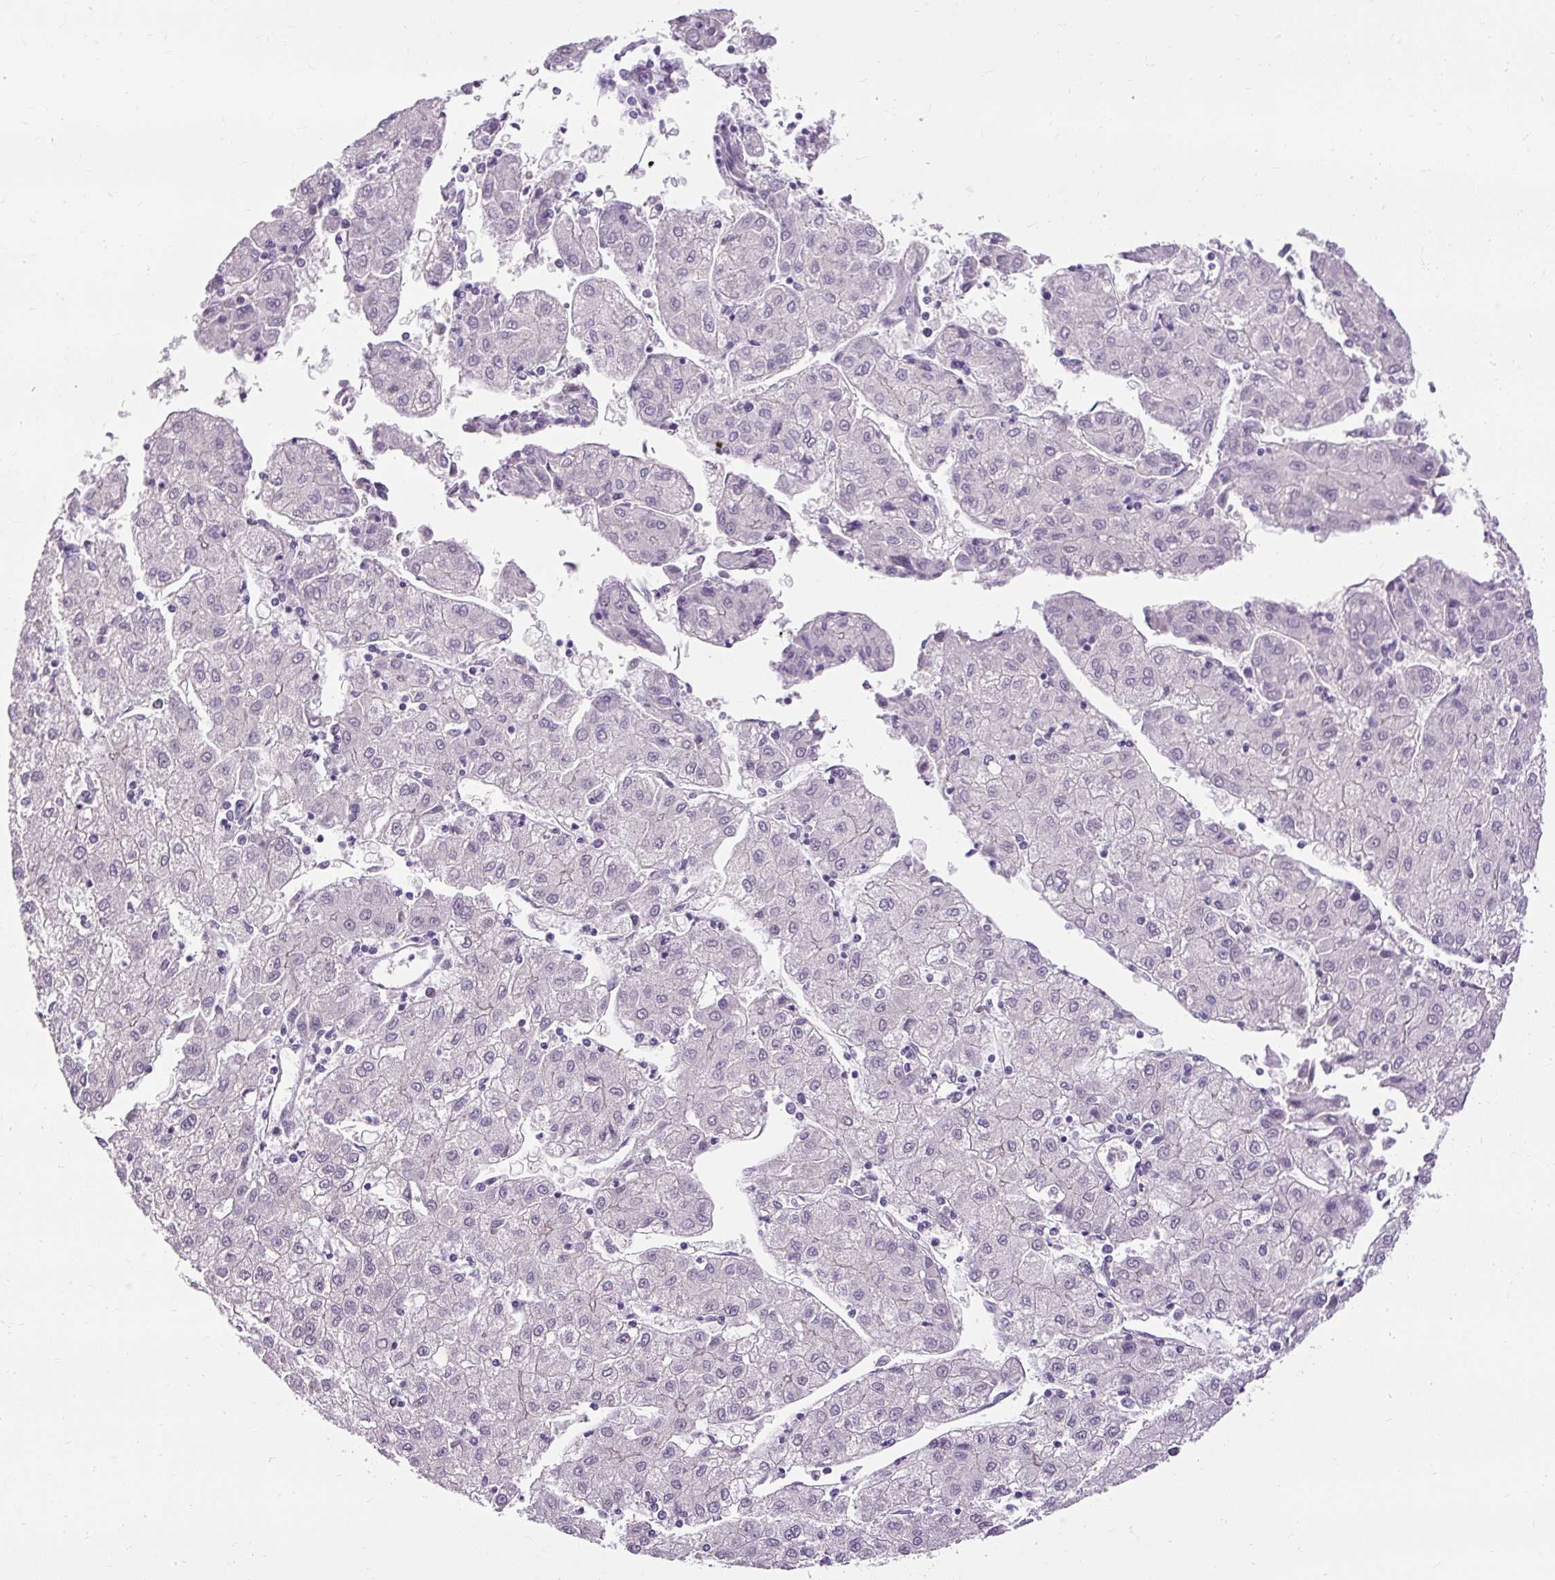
{"staining": {"intensity": "negative", "quantity": "none", "location": "none"}, "tissue": "liver cancer", "cell_type": "Tumor cells", "image_type": "cancer", "snomed": [{"axis": "morphology", "description": "Carcinoma, Hepatocellular, NOS"}, {"axis": "topography", "description": "Liver"}], "caption": "The micrograph demonstrates no staining of tumor cells in liver cancer. Brightfield microscopy of immunohistochemistry stained with DAB (brown) and hematoxylin (blue), captured at high magnification.", "gene": "ARHGEF18", "patient": {"sex": "male", "age": 72}}